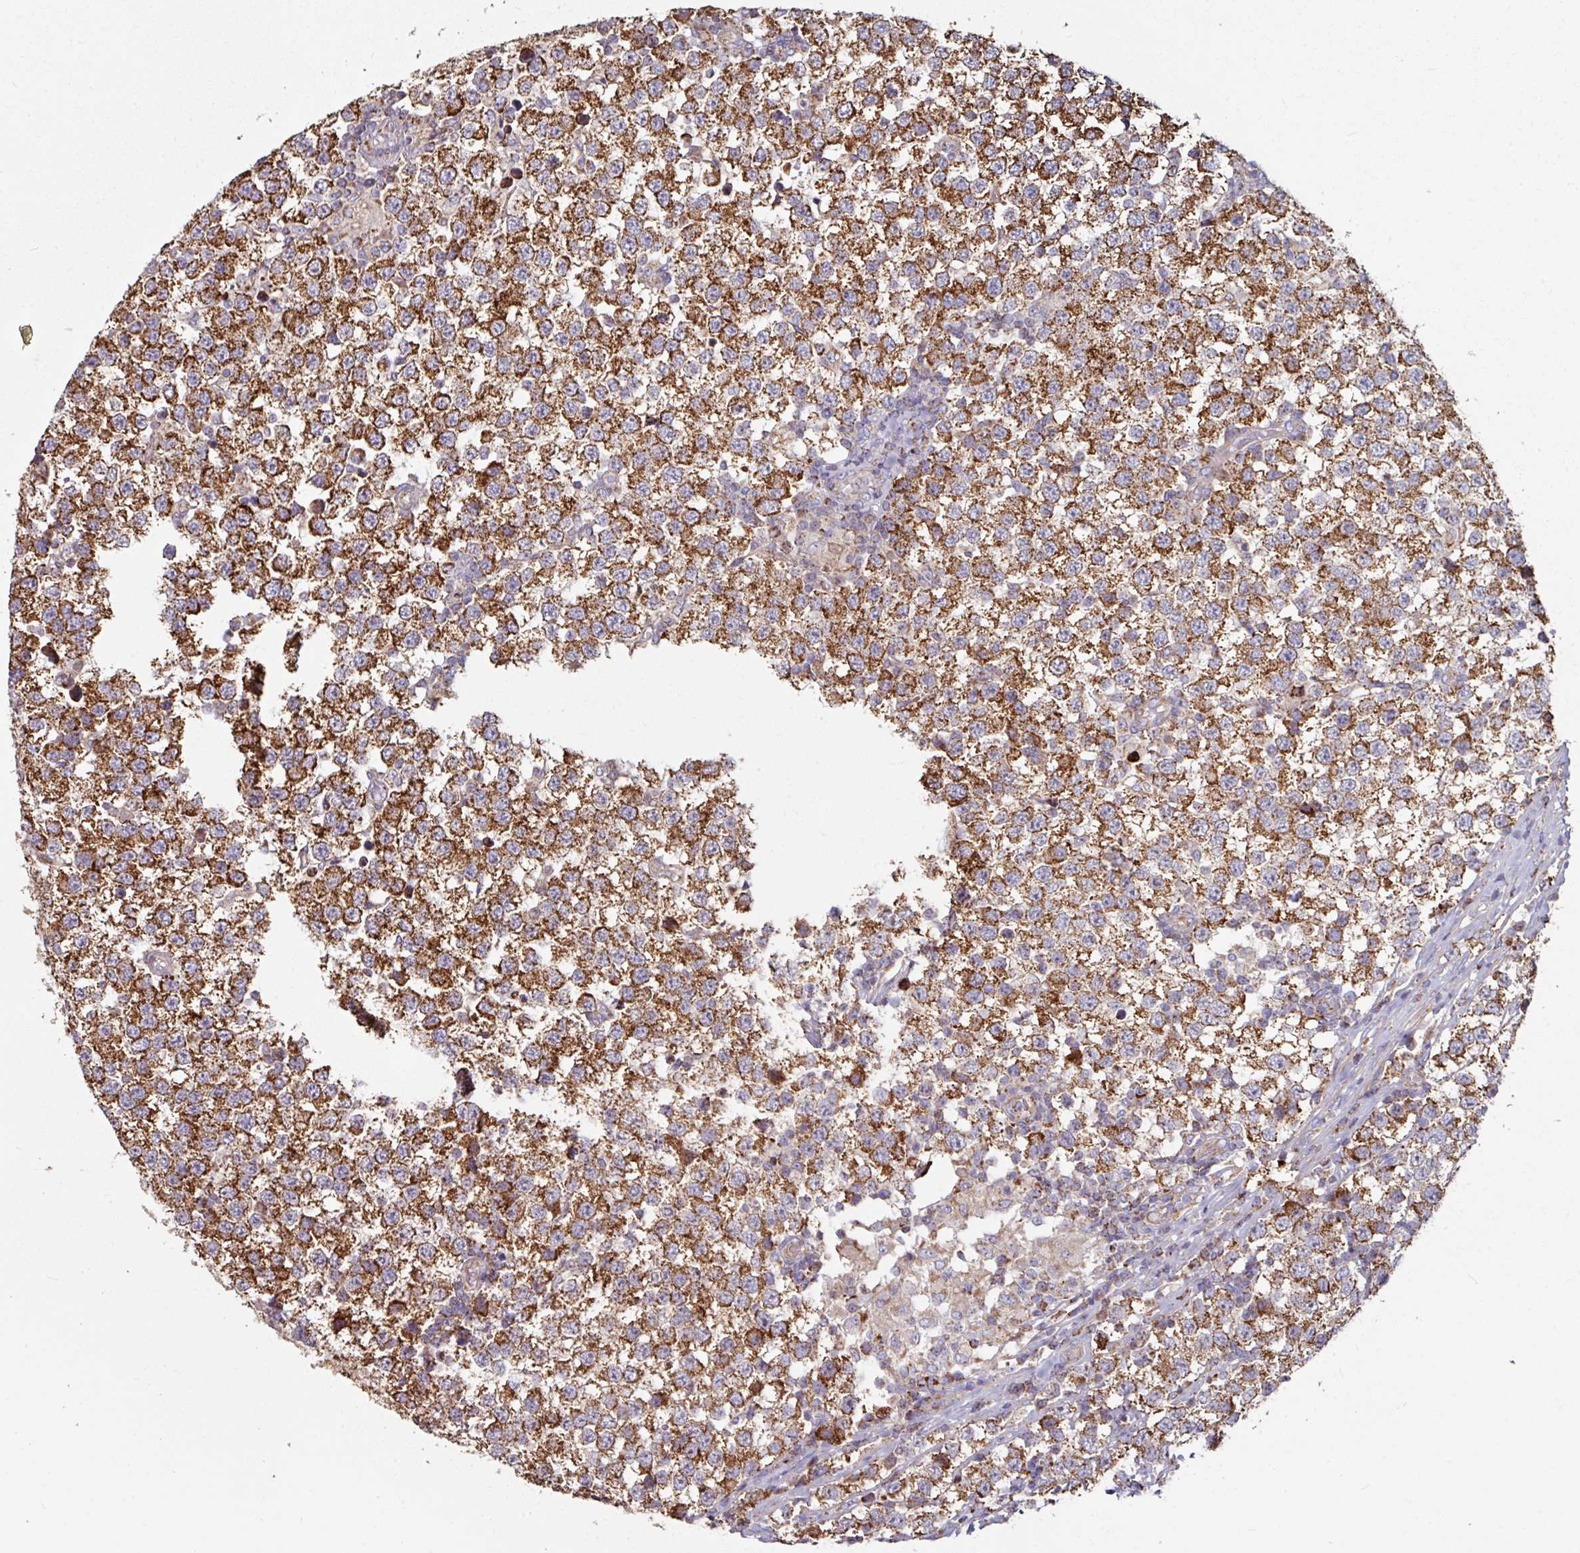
{"staining": {"intensity": "strong", "quantity": ">75%", "location": "cytoplasmic/membranous"}, "tissue": "testis cancer", "cell_type": "Tumor cells", "image_type": "cancer", "snomed": [{"axis": "morphology", "description": "Seminoma, NOS"}, {"axis": "topography", "description": "Testis"}], "caption": "Protein staining of testis seminoma tissue displays strong cytoplasmic/membranous expression in about >75% of tumor cells.", "gene": "OR2D3", "patient": {"sex": "male", "age": 34}}